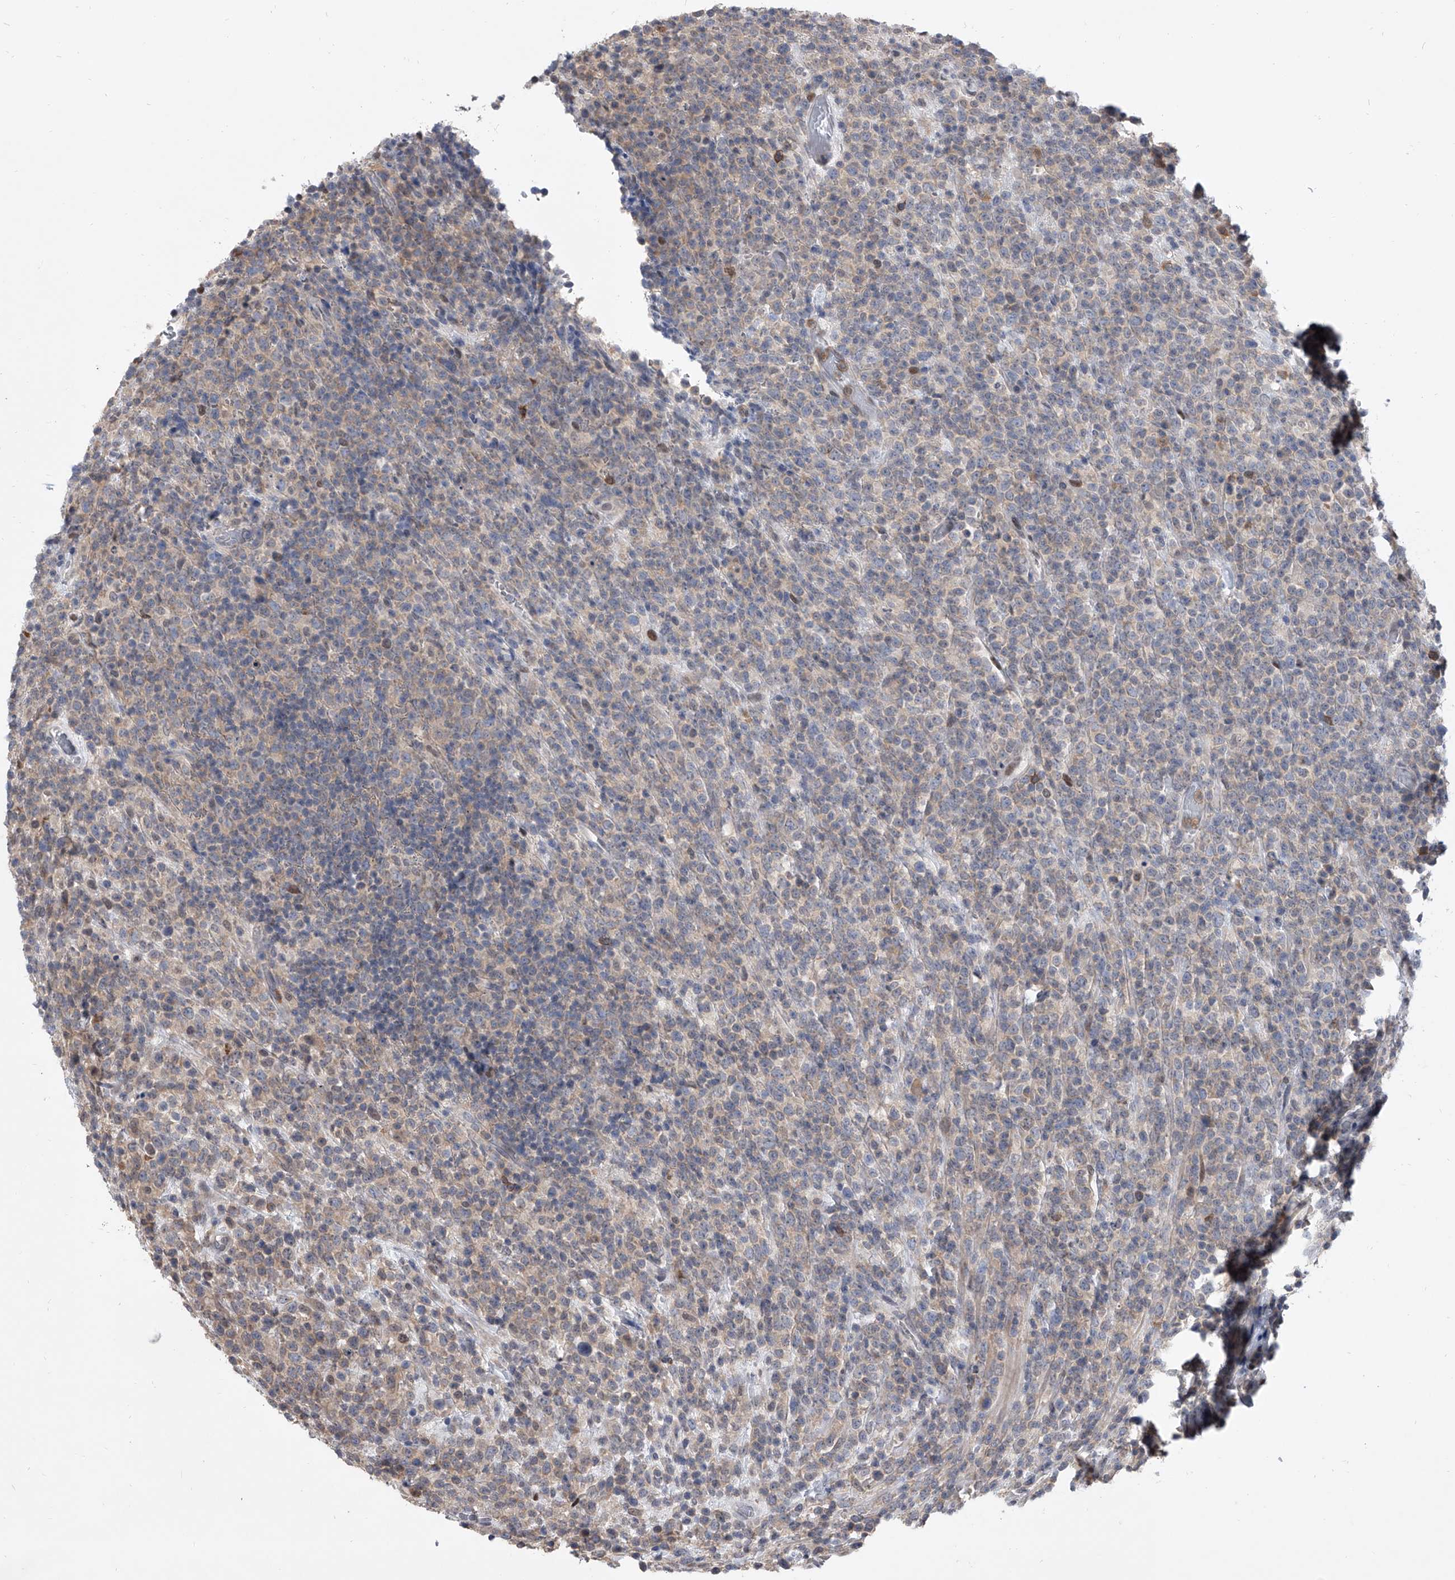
{"staining": {"intensity": "weak", "quantity": "25%-75%", "location": "cytoplasmic/membranous"}, "tissue": "lymphoma", "cell_type": "Tumor cells", "image_type": "cancer", "snomed": [{"axis": "morphology", "description": "Malignant lymphoma, non-Hodgkin's type, High grade"}, {"axis": "topography", "description": "Colon"}], "caption": "Protein expression analysis of human high-grade malignant lymphoma, non-Hodgkin's type reveals weak cytoplasmic/membranous positivity in about 25%-75% of tumor cells.", "gene": "BHLHE23", "patient": {"sex": "female", "age": 53}}